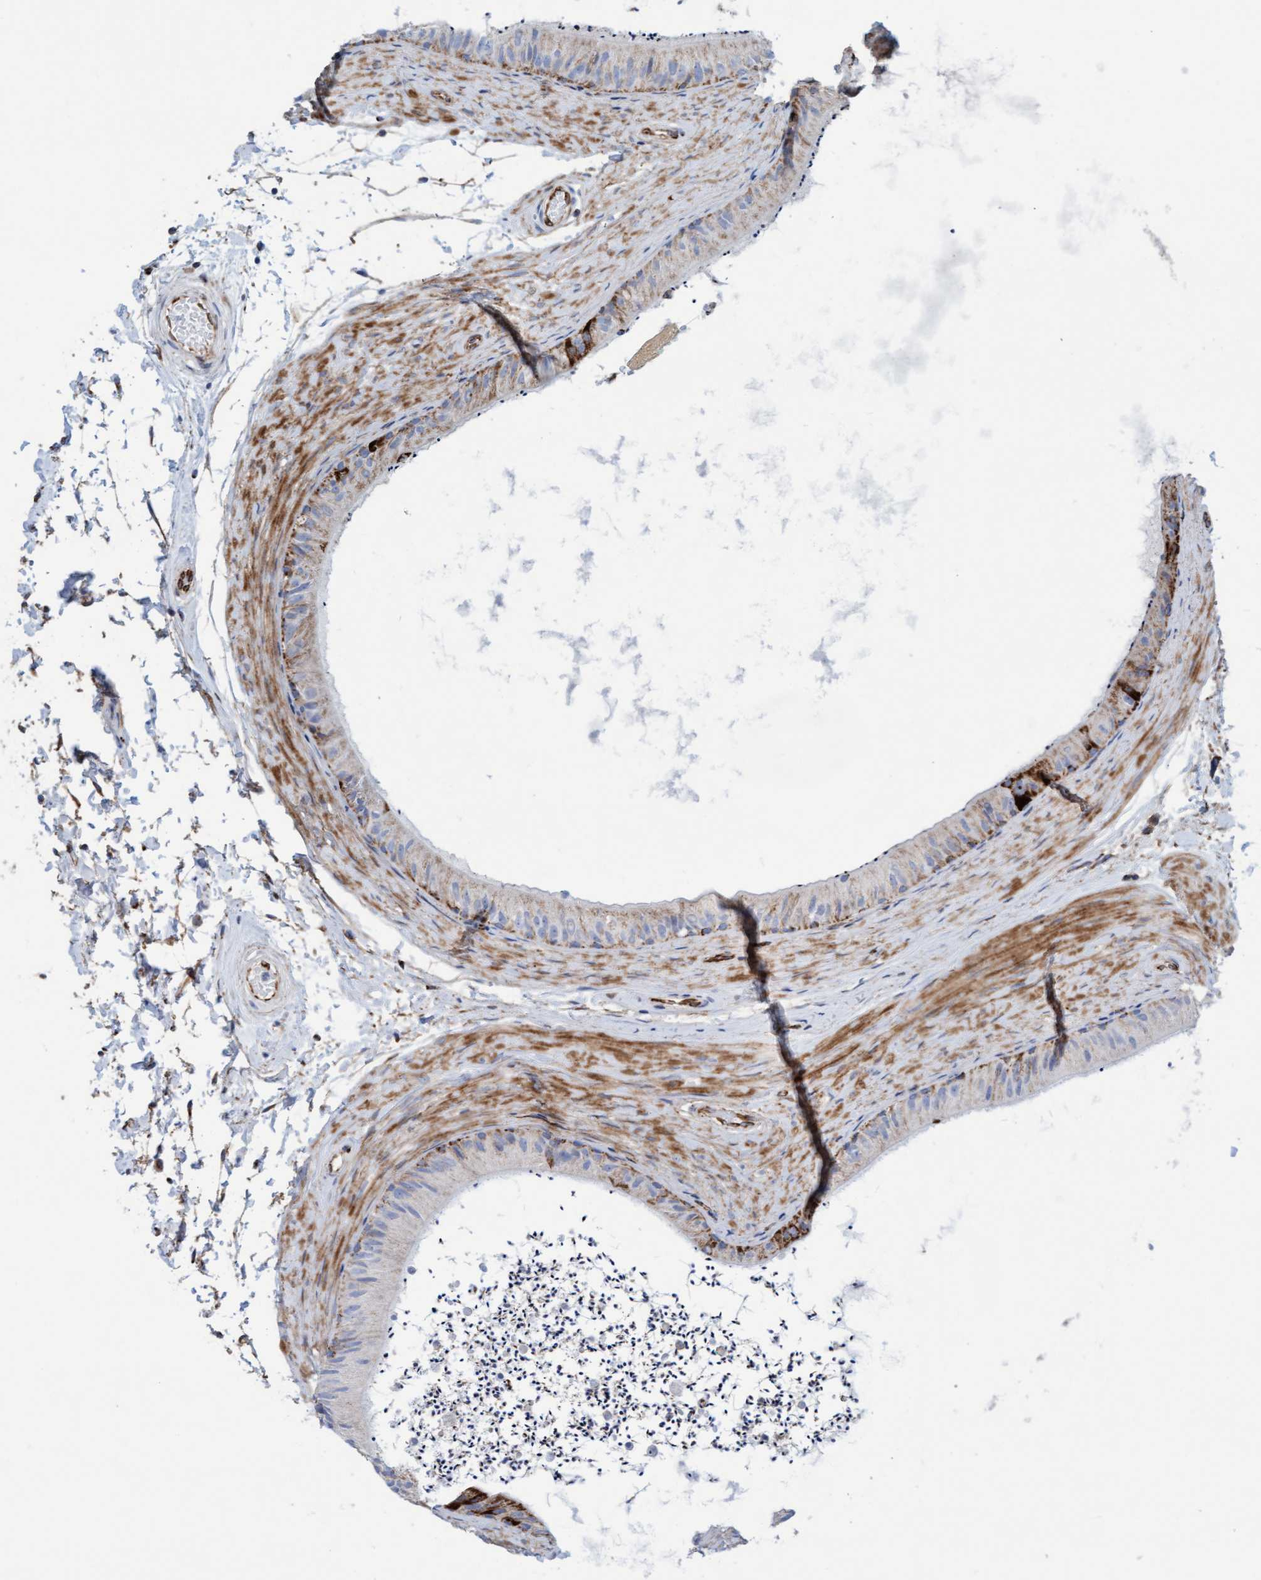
{"staining": {"intensity": "moderate", "quantity": "25%-75%", "location": "cytoplasmic/membranous"}, "tissue": "epididymis", "cell_type": "Glandular cells", "image_type": "normal", "snomed": [{"axis": "morphology", "description": "Normal tissue, NOS"}, {"axis": "topography", "description": "Epididymis"}], "caption": "High-magnification brightfield microscopy of unremarkable epididymis stained with DAB (3,3'-diaminobenzidine) (brown) and counterstained with hematoxylin (blue). glandular cells exhibit moderate cytoplasmic/membranous positivity is present in approximately25%-75% of cells.", "gene": "GGTA1", "patient": {"sex": "male", "age": 56}}